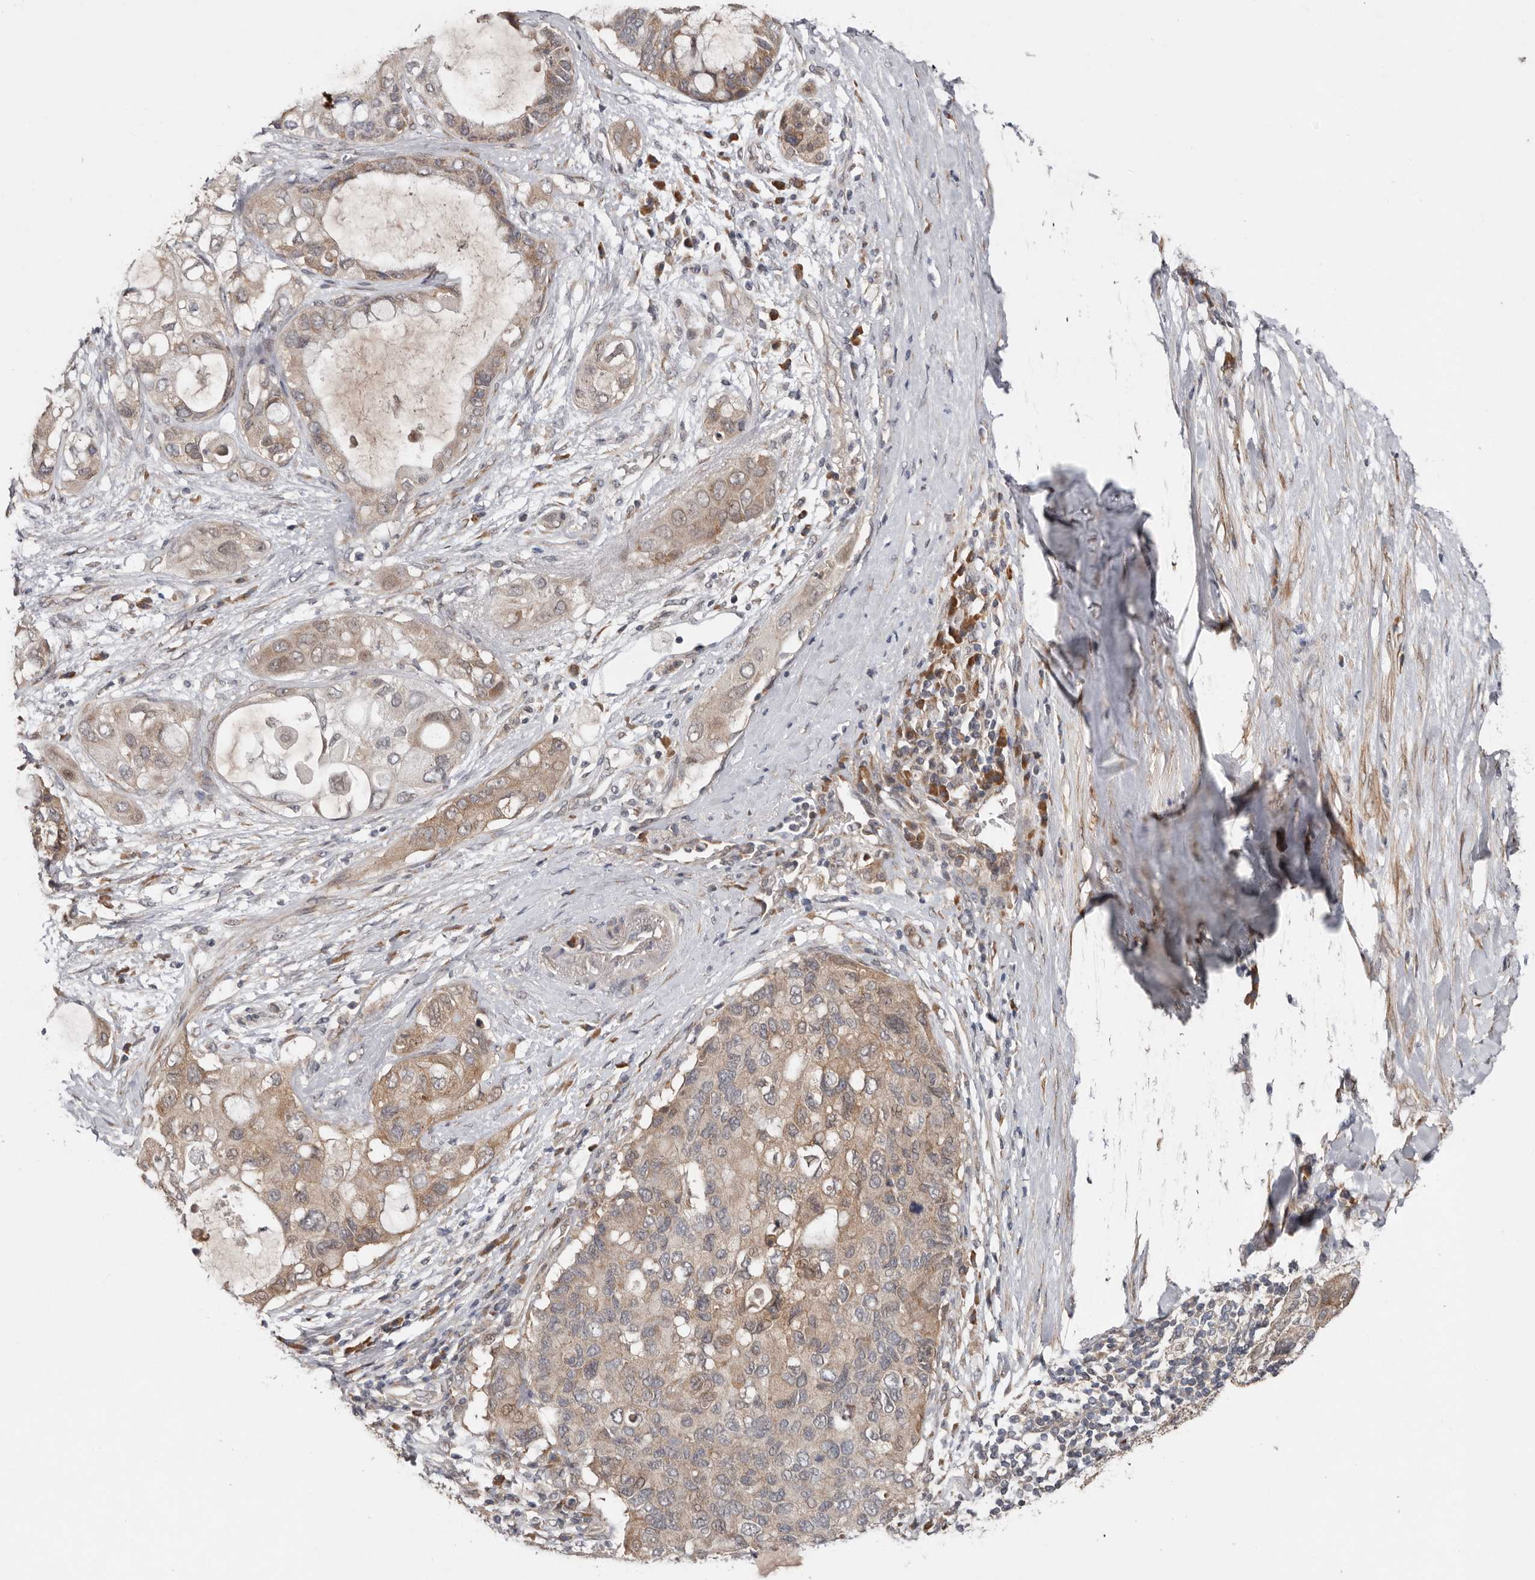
{"staining": {"intensity": "weak", "quantity": ">75%", "location": "cytoplasmic/membranous"}, "tissue": "pancreatic cancer", "cell_type": "Tumor cells", "image_type": "cancer", "snomed": [{"axis": "morphology", "description": "Adenocarcinoma, NOS"}, {"axis": "topography", "description": "Pancreas"}], "caption": "This histopathology image reveals pancreatic cancer stained with immunohistochemistry to label a protein in brown. The cytoplasmic/membranous of tumor cells show weak positivity for the protein. Nuclei are counter-stained blue.", "gene": "CHML", "patient": {"sex": "female", "age": 56}}